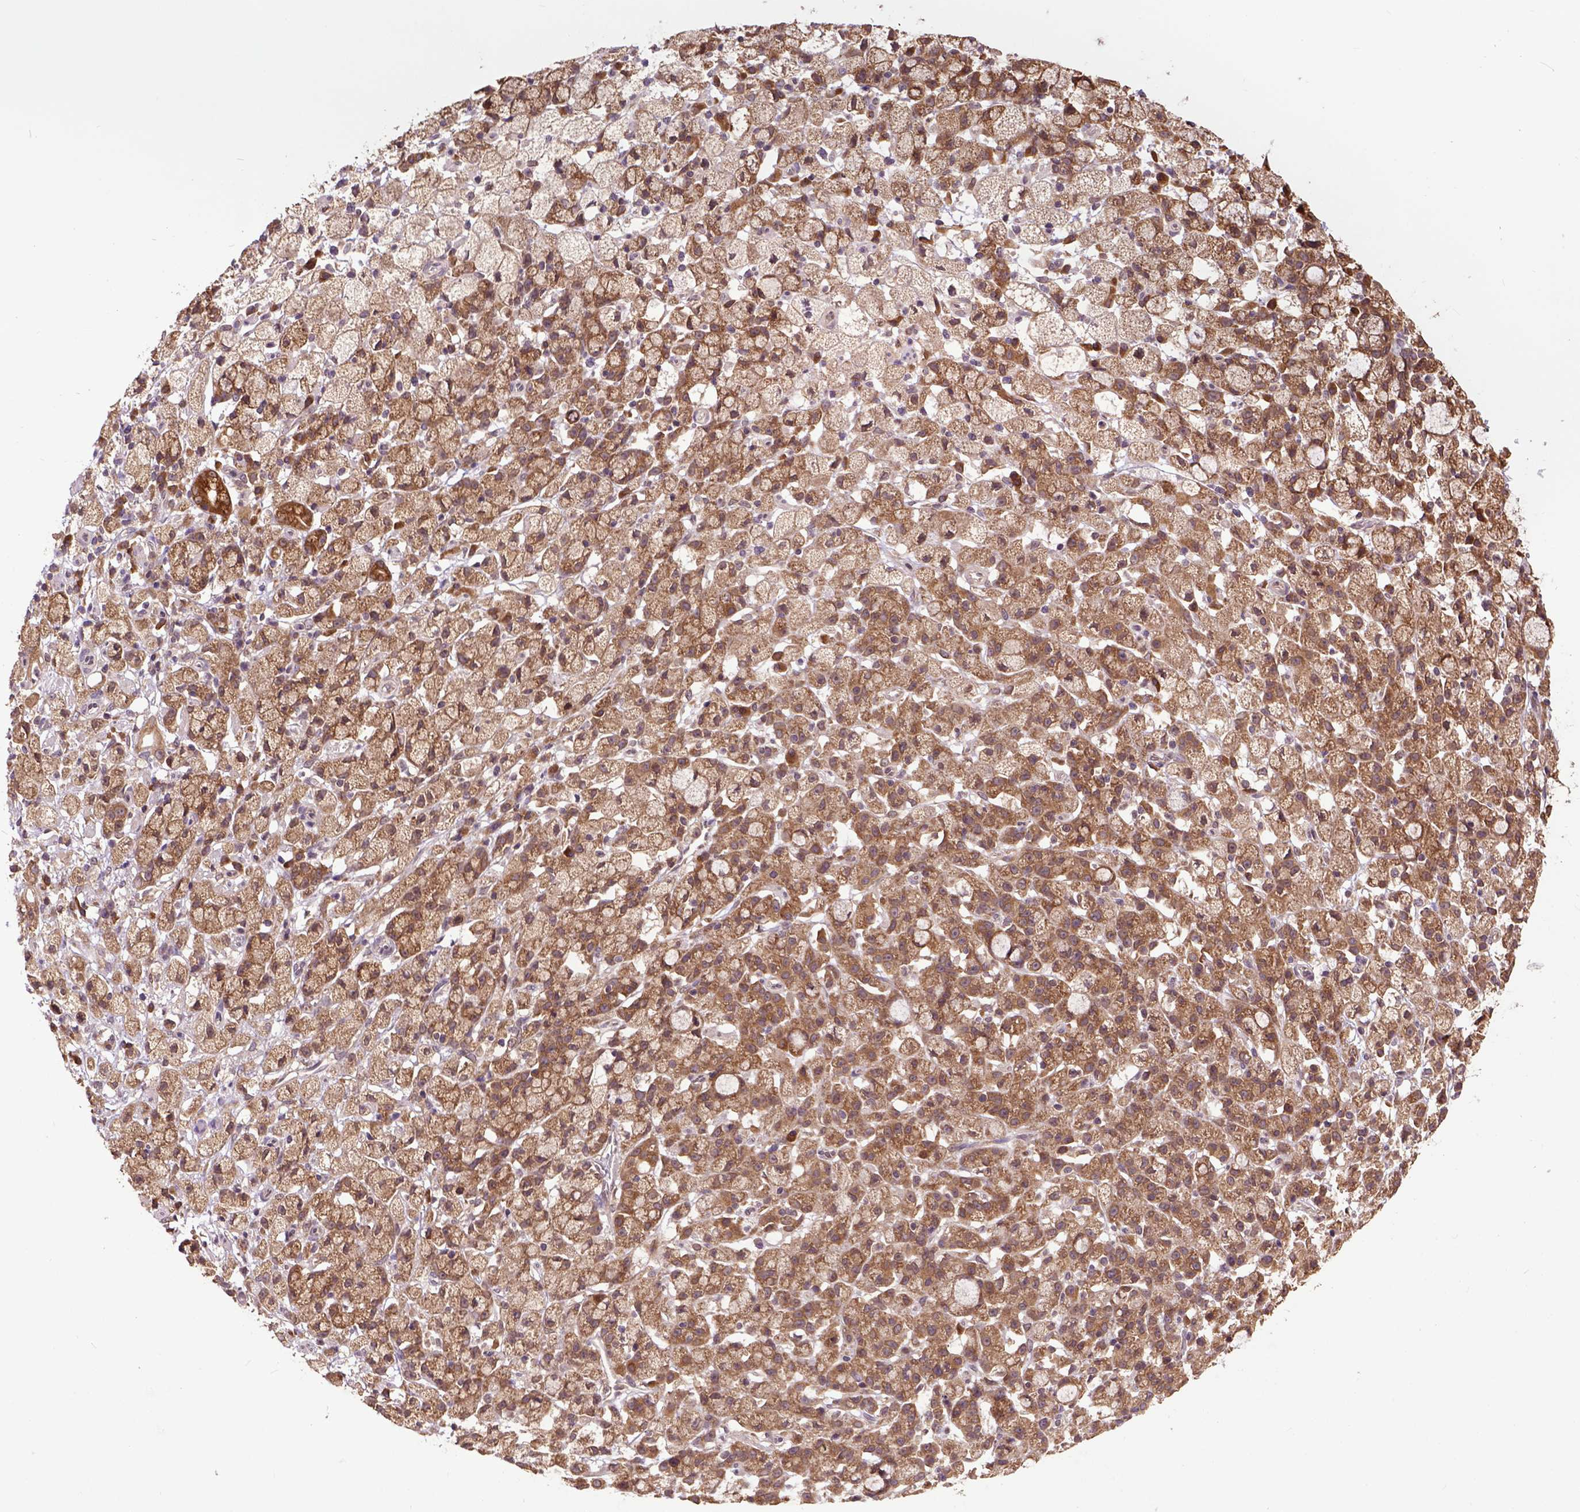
{"staining": {"intensity": "moderate", "quantity": ">75%", "location": "cytoplasmic/membranous"}, "tissue": "stomach cancer", "cell_type": "Tumor cells", "image_type": "cancer", "snomed": [{"axis": "morphology", "description": "Adenocarcinoma, NOS"}, {"axis": "topography", "description": "Stomach"}], "caption": "IHC staining of adenocarcinoma (stomach), which displays medium levels of moderate cytoplasmic/membranous positivity in about >75% of tumor cells indicating moderate cytoplasmic/membranous protein positivity. The staining was performed using DAB (brown) for protein detection and nuclei were counterstained in hematoxylin (blue).", "gene": "ARL1", "patient": {"sex": "male", "age": 58}}